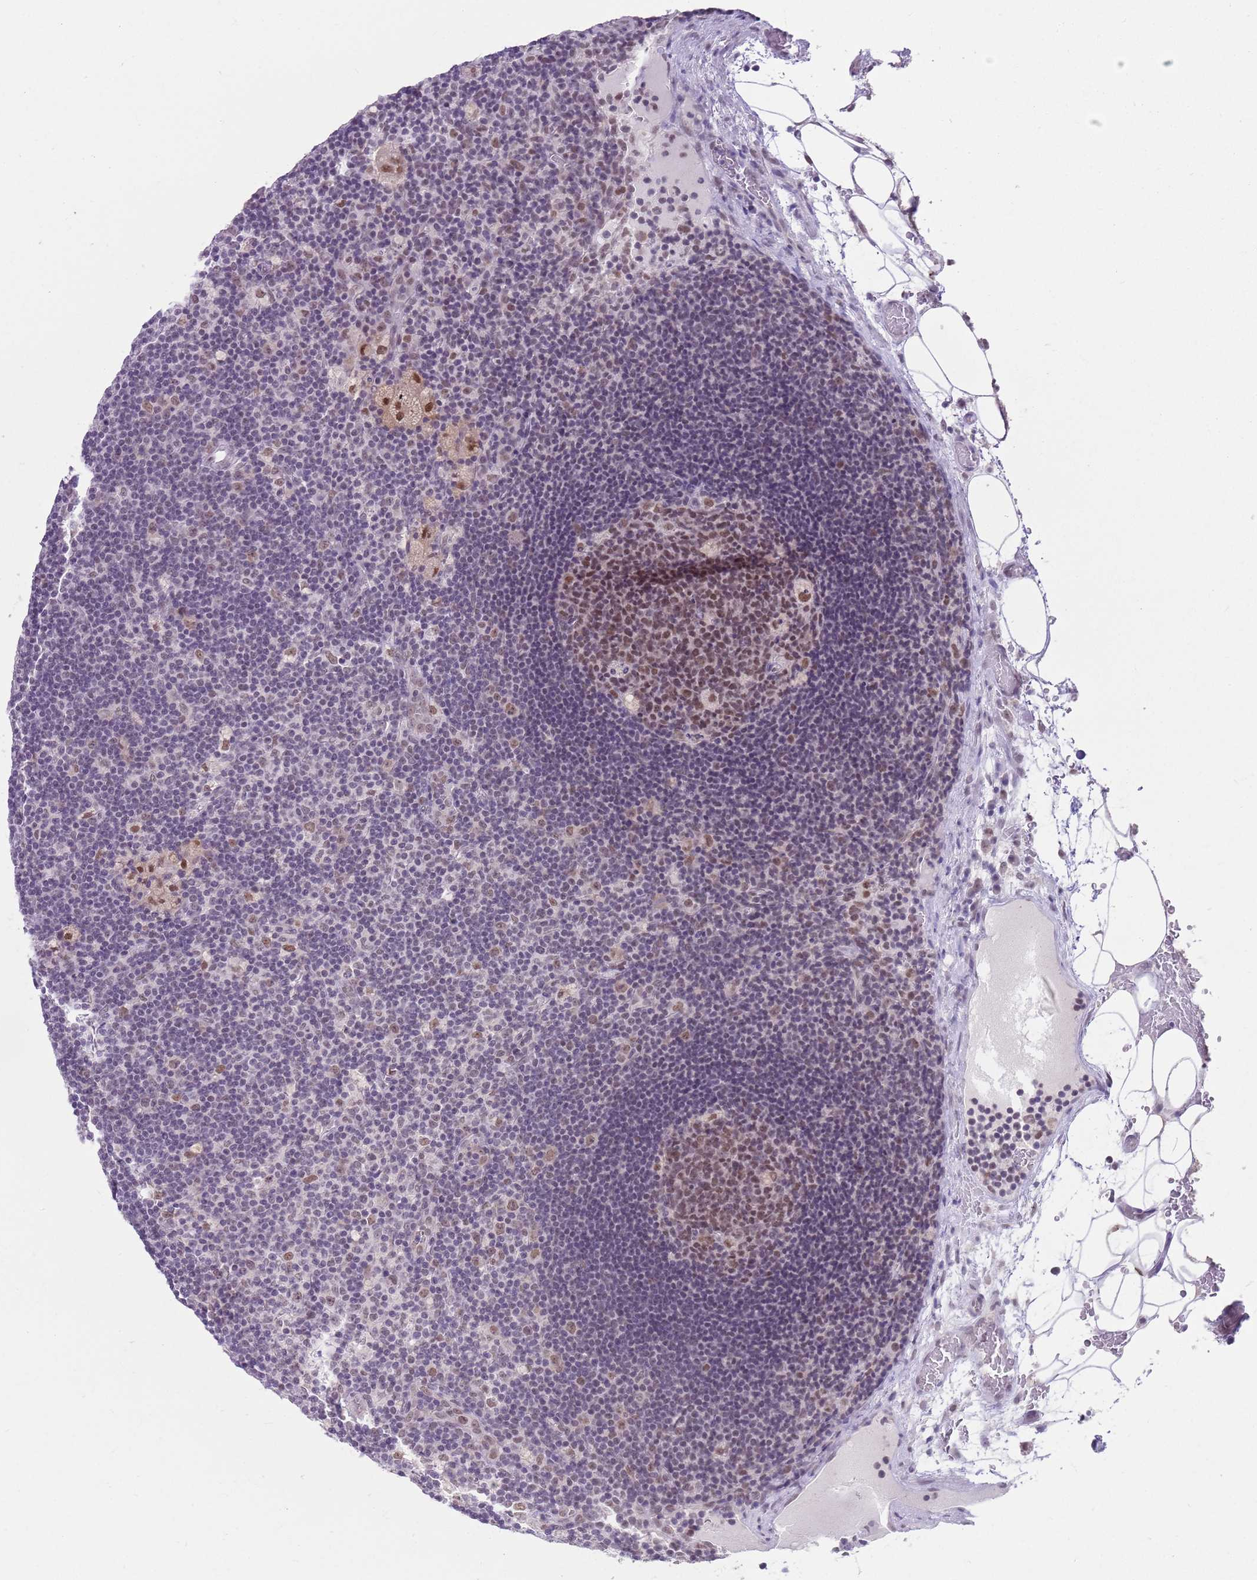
{"staining": {"intensity": "moderate", "quantity": "25%-75%", "location": "nuclear"}, "tissue": "lymph node", "cell_type": "Germinal center cells", "image_type": "normal", "snomed": [{"axis": "morphology", "description": "Normal tissue, NOS"}, {"axis": "topography", "description": "Lymph node"}], "caption": "This is a photomicrograph of immunohistochemistry staining of benign lymph node, which shows moderate positivity in the nuclear of germinal center cells.", "gene": "SEPHS2", "patient": {"sex": "male", "age": 58}}